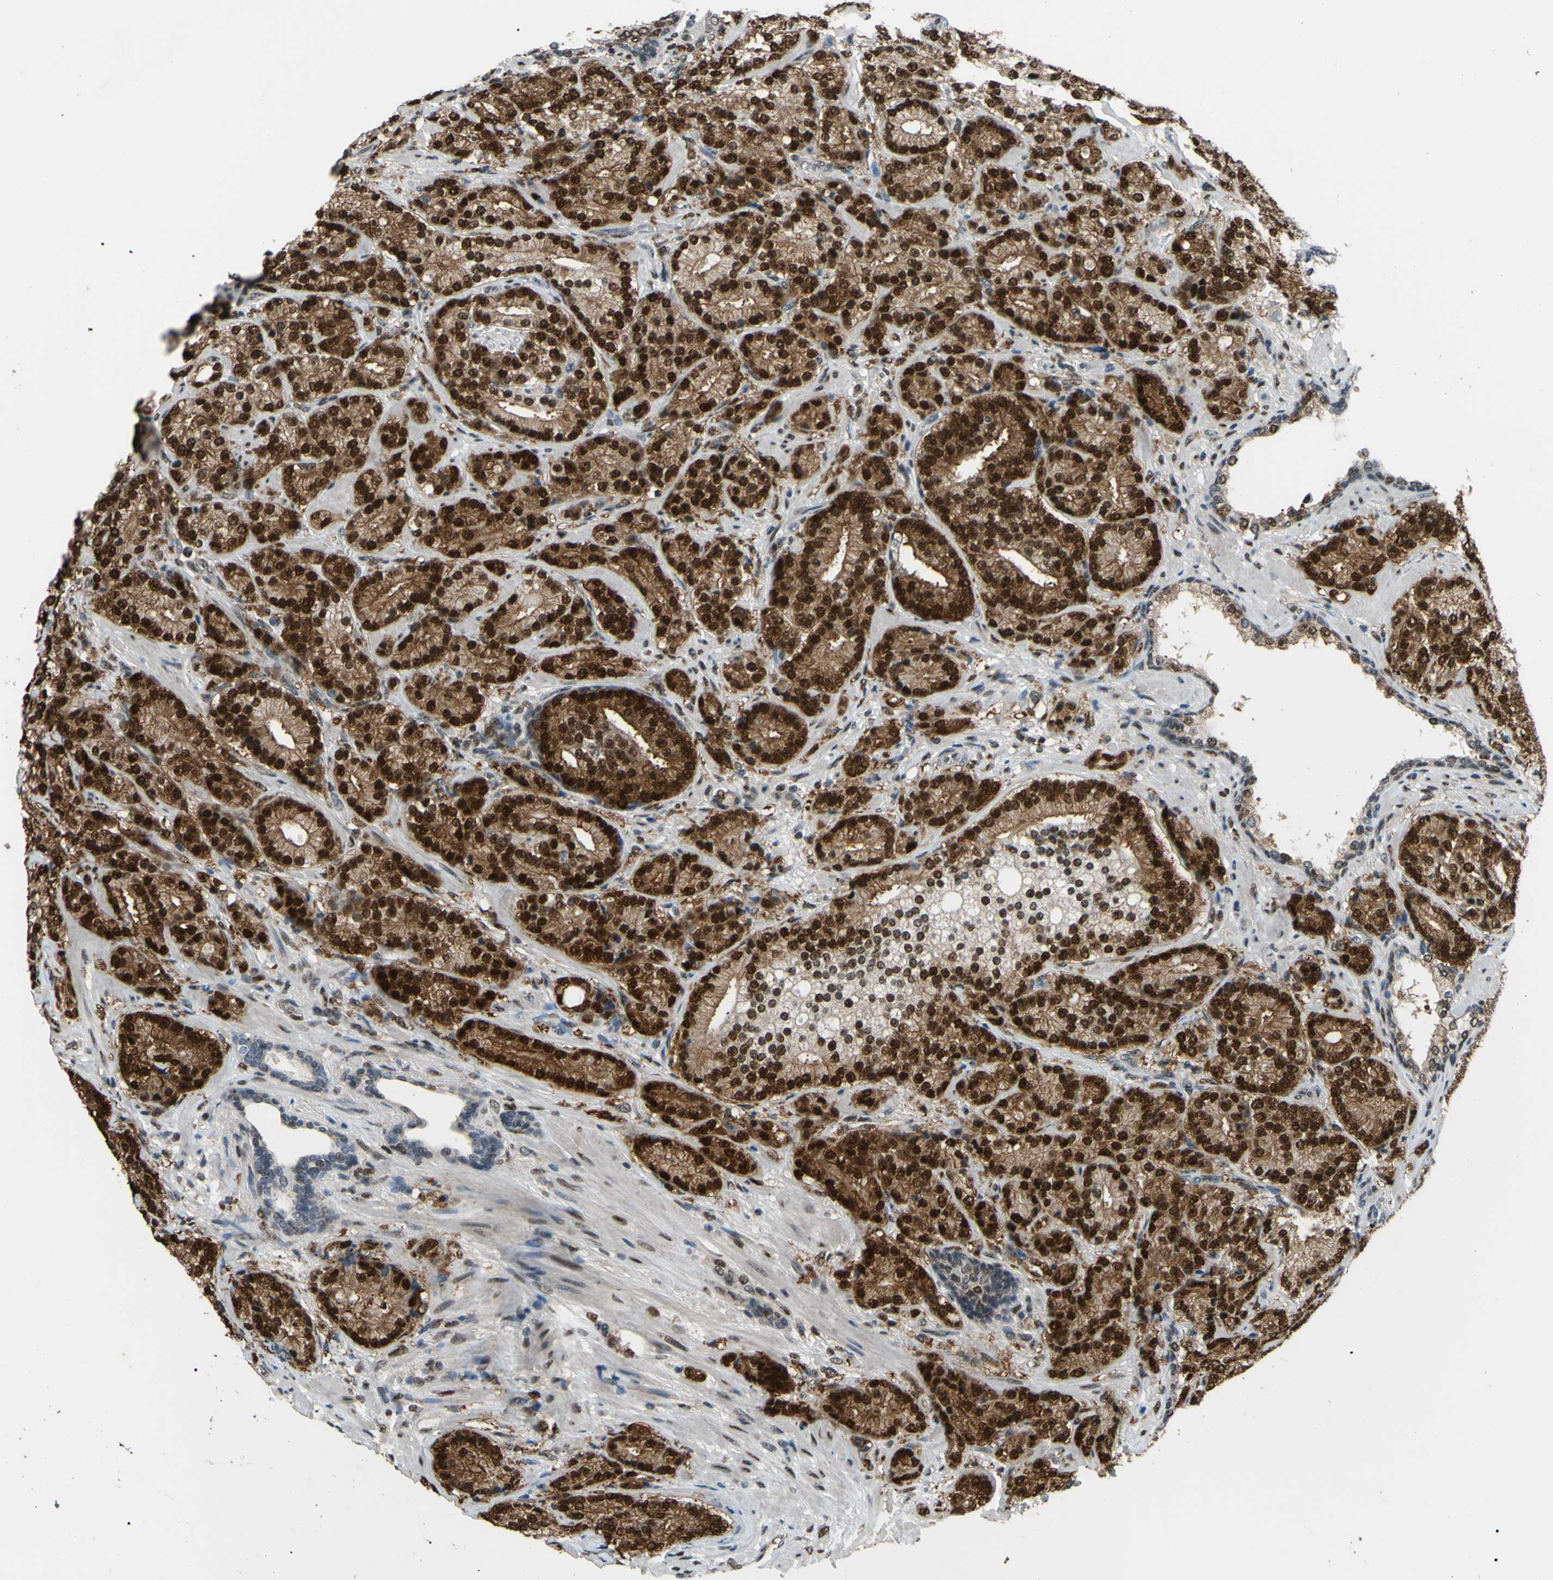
{"staining": {"intensity": "strong", "quantity": ">75%", "location": "cytoplasmic/membranous,nuclear"}, "tissue": "prostate cancer", "cell_type": "Tumor cells", "image_type": "cancer", "snomed": [{"axis": "morphology", "description": "Adenocarcinoma, High grade"}, {"axis": "topography", "description": "Prostate"}], "caption": "Tumor cells exhibit strong cytoplasmic/membranous and nuclear expression in approximately >75% of cells in high-grade adenocarcinoma (prostate).", "gene": "FKBP5", "patient": {"sex": "male", "age": 61}}